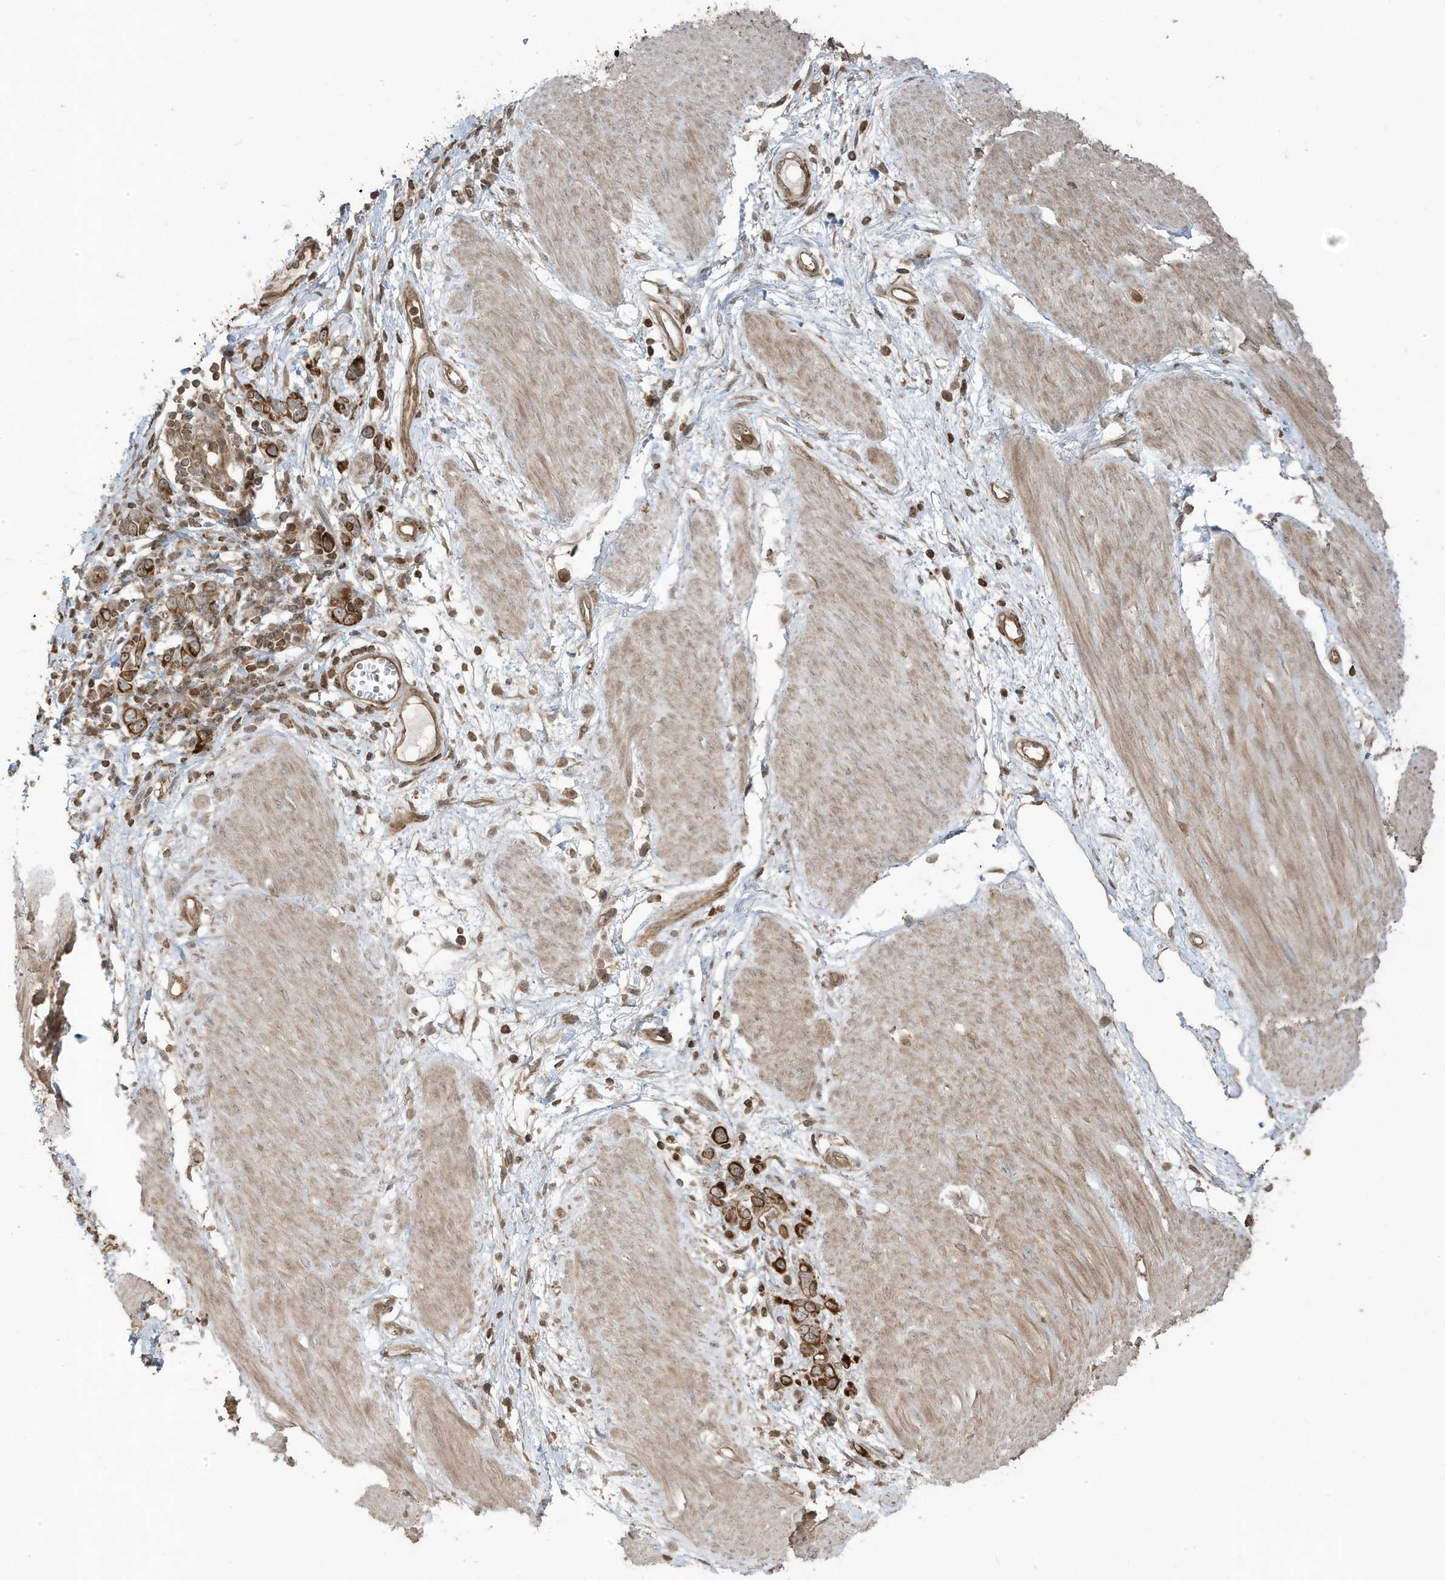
{"staining": {"intensity": "strong", "quantity": ">75%", "location": "cytoplasmic/membranous"}, "tissue": "stomach cancer", "cell_type": "Tumor cells", "image_type": "cancer", "snomed": [{"axis": "morphology", "description": "Adenocarcinoma, NOS"}, {"axis": "topography", "description": "Stomach"}], "caption": "Immunohistochemical staining of stomach adenocarcinoma displays high levels of strong cytoplasmic/membranous positivity in approximately >75% of tumor cells. Ihc stains the protein in brown and the nuclei are stained blue.", "gene": "ASAP1", "patient": {"sex": "female", "age": 76}}